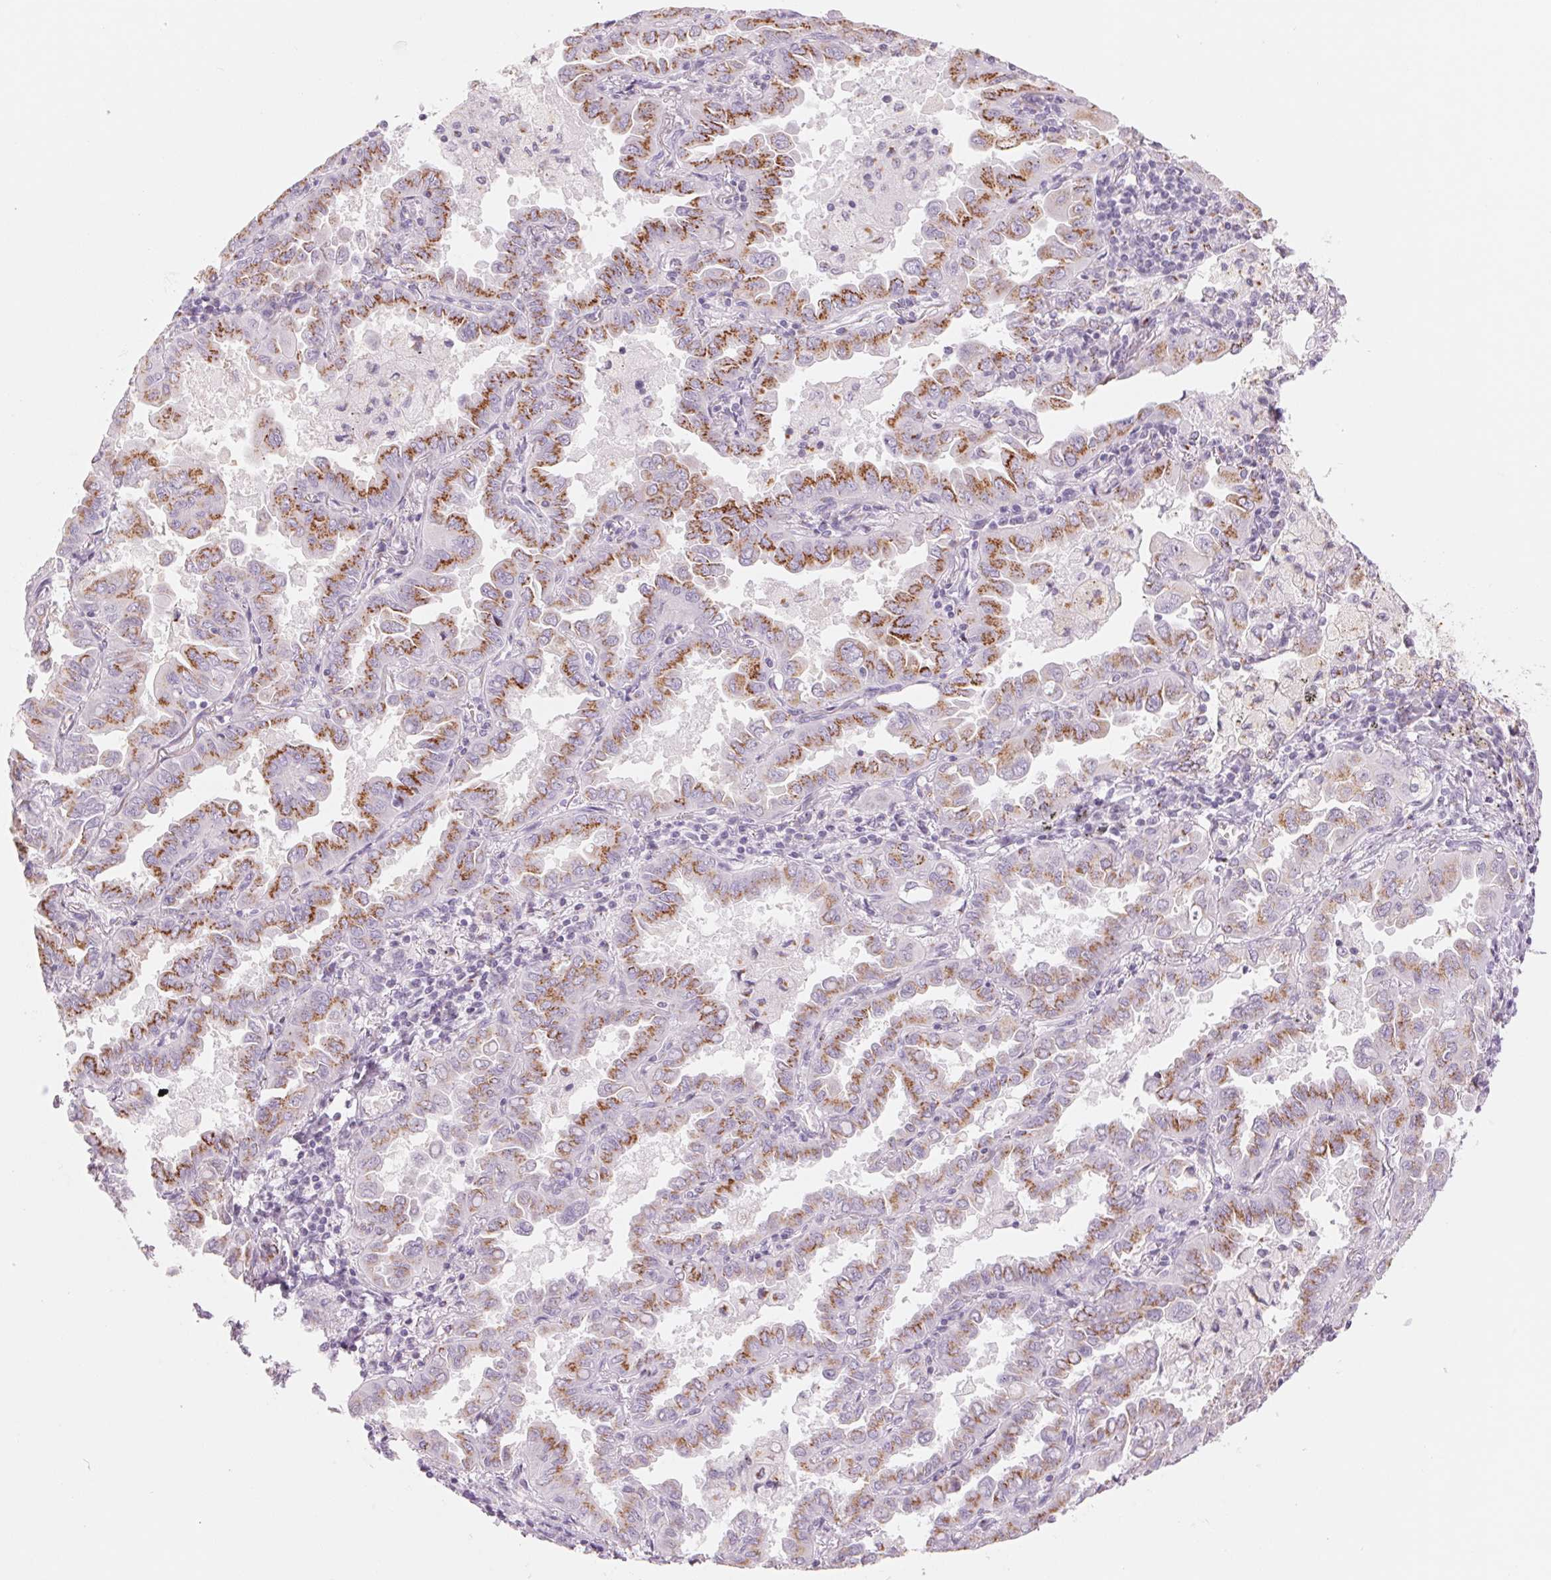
{"staining": {"intensity": "strong", "quantity": ">75%", "location": "cytoplasmic/membranous"}, "tissue": "lung cancer", "cell_type": "Tumor cells", "image_type": "cancer", "snomed": [{"axis": "morphology", "description": "Adenocarcinoma, NOS"}, {"axis": "topography", "description": "Lung"}], "caption": "Human adenocarcinoma (lung) stained with a protein marker demonstrates strong staining in tumor cells.", "gene": "GALNT7", "patient": {"sex": "male", "age": 64}}